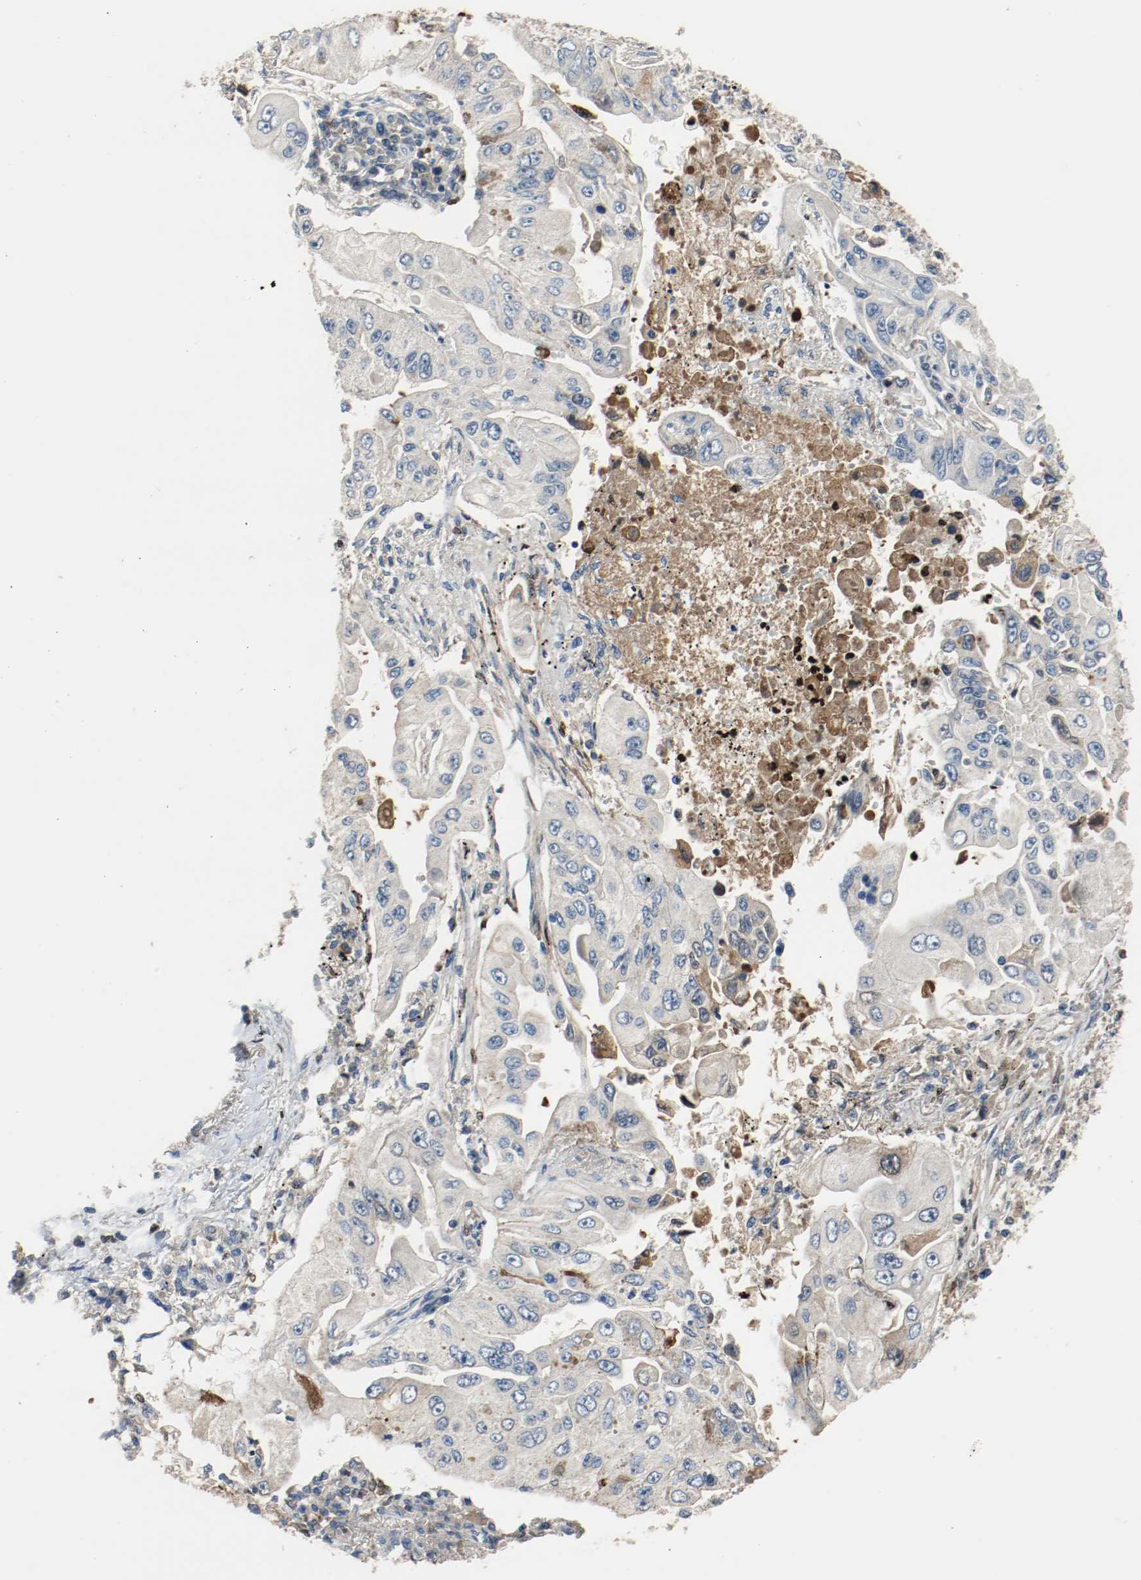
{"staining": {"intensity": "negative", "quantity": "none", "location": "none"}, "tissue": "lung cancer", "cell_type": "Tumor cells", "image_type": "cancer", "snomed": [{"axis": "morphology", "description": "Adenocarcinoma, NOS"}, {"axis": "topography", "description": "Lung"}], "caption": "IHC image of neoplastic tissue: lung cancer (adenocarcinoma) stained with DAB reveals no significant protein staining in tumor cells. The staining was performed using DAB to visualize the protein expression in brown, while the nuclei were stained in blue with hematoxylin (Magnification: 20x).", "gene": "BLK", "patient": {"sex": "male", "age": 84}}